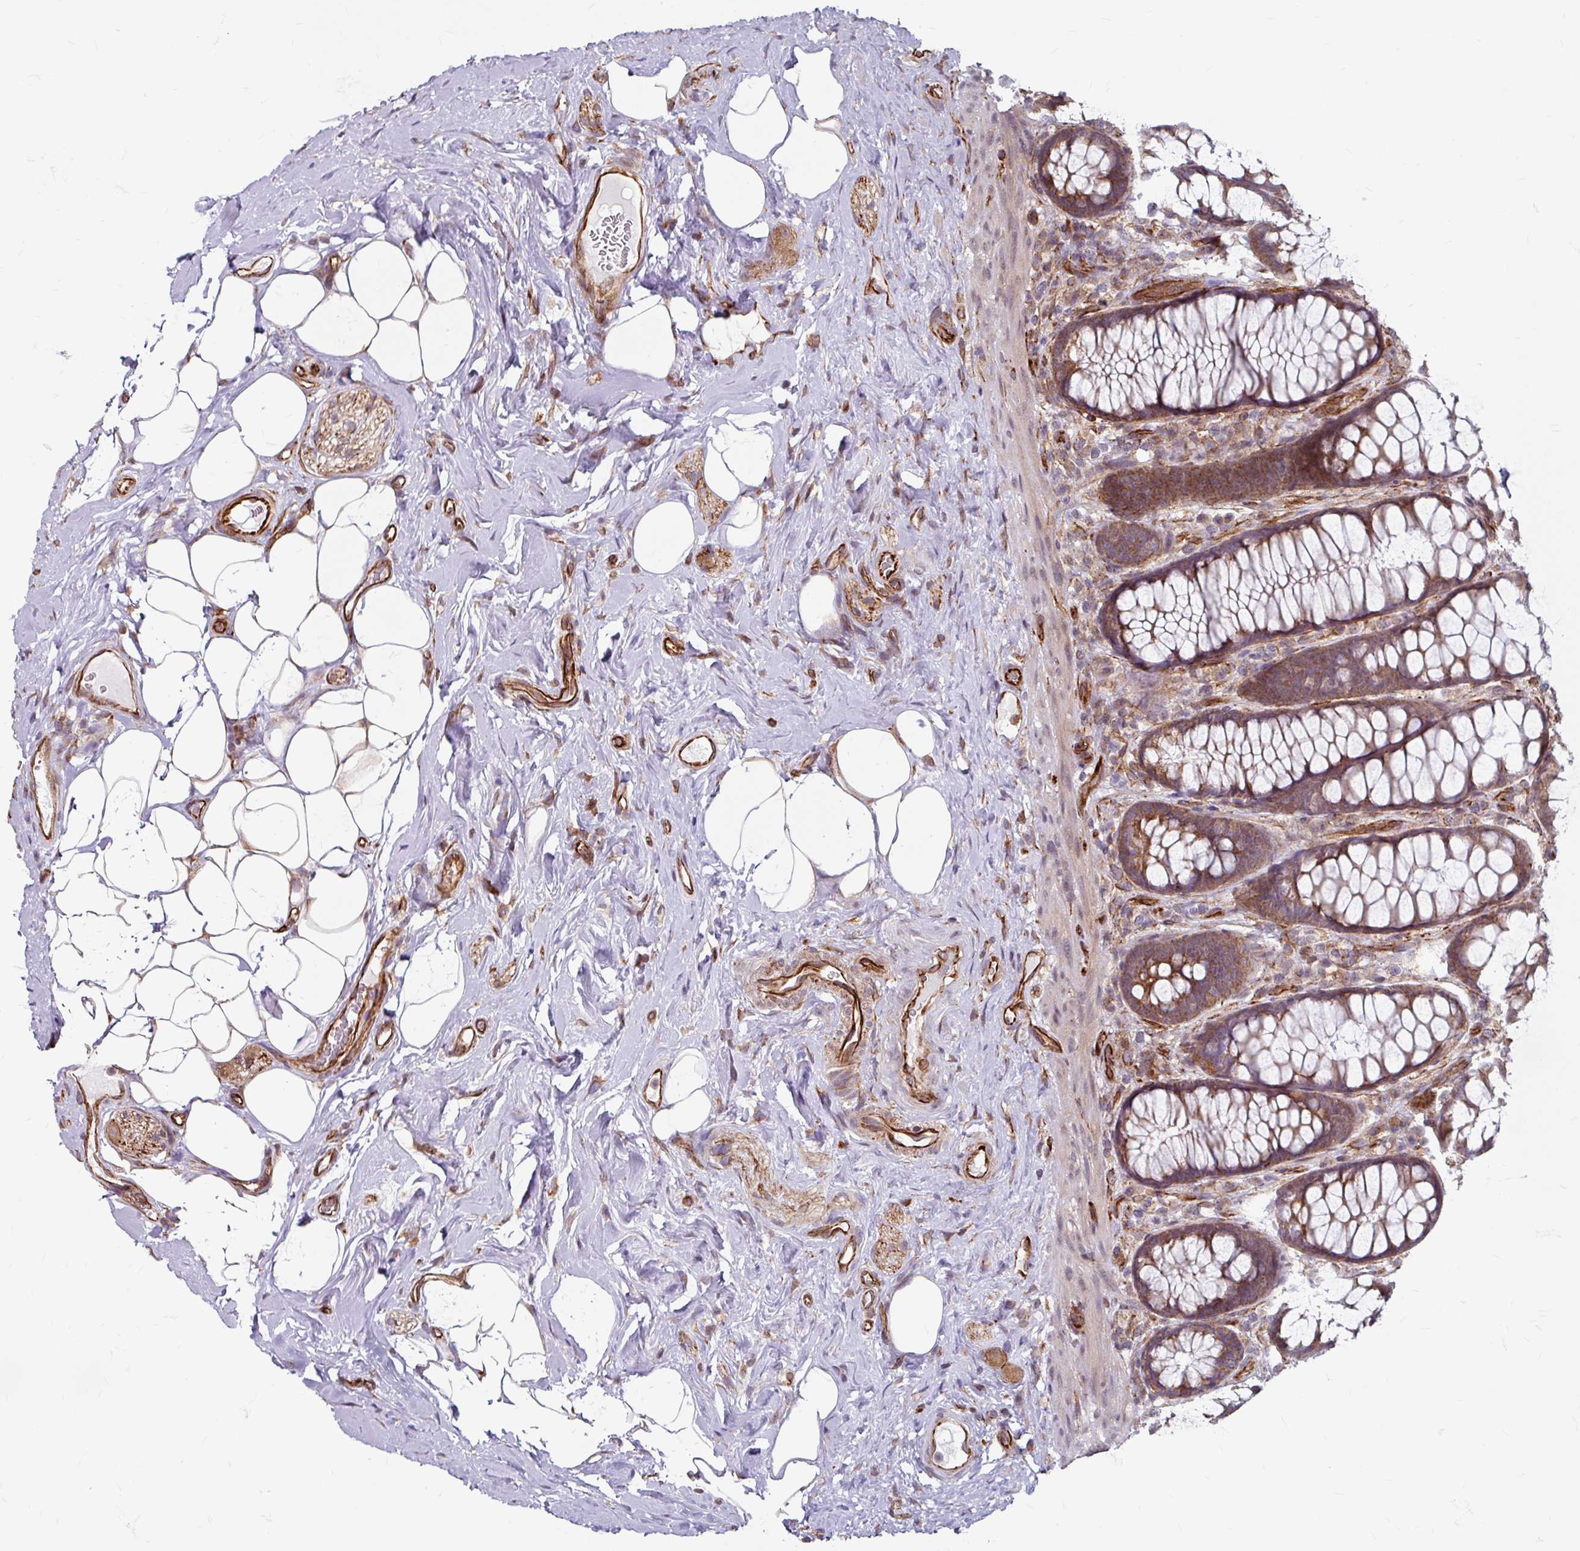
{"staining": {"intensity": "moderate", "quantity": ">75%", "location": "cytoplasmic/membranous"}, "tissue": "rectum", "cell_type": "Glandular cells", "image_type": "normal", "snomed": [{"axis": "morphology", "description": "Normal tissue, NOS"}, {"axis": "topography", "description": "Rectum"}], "caption": "This image displays normal rectum stained with IHC to label a protein in brown. The cytoplasmic/membranous of glandular cells show moderate positivity for the protein. Nuclei are counter-stained blue.", "gene": "DAAM2", "patient": {"sex": "female", "age": 67}}